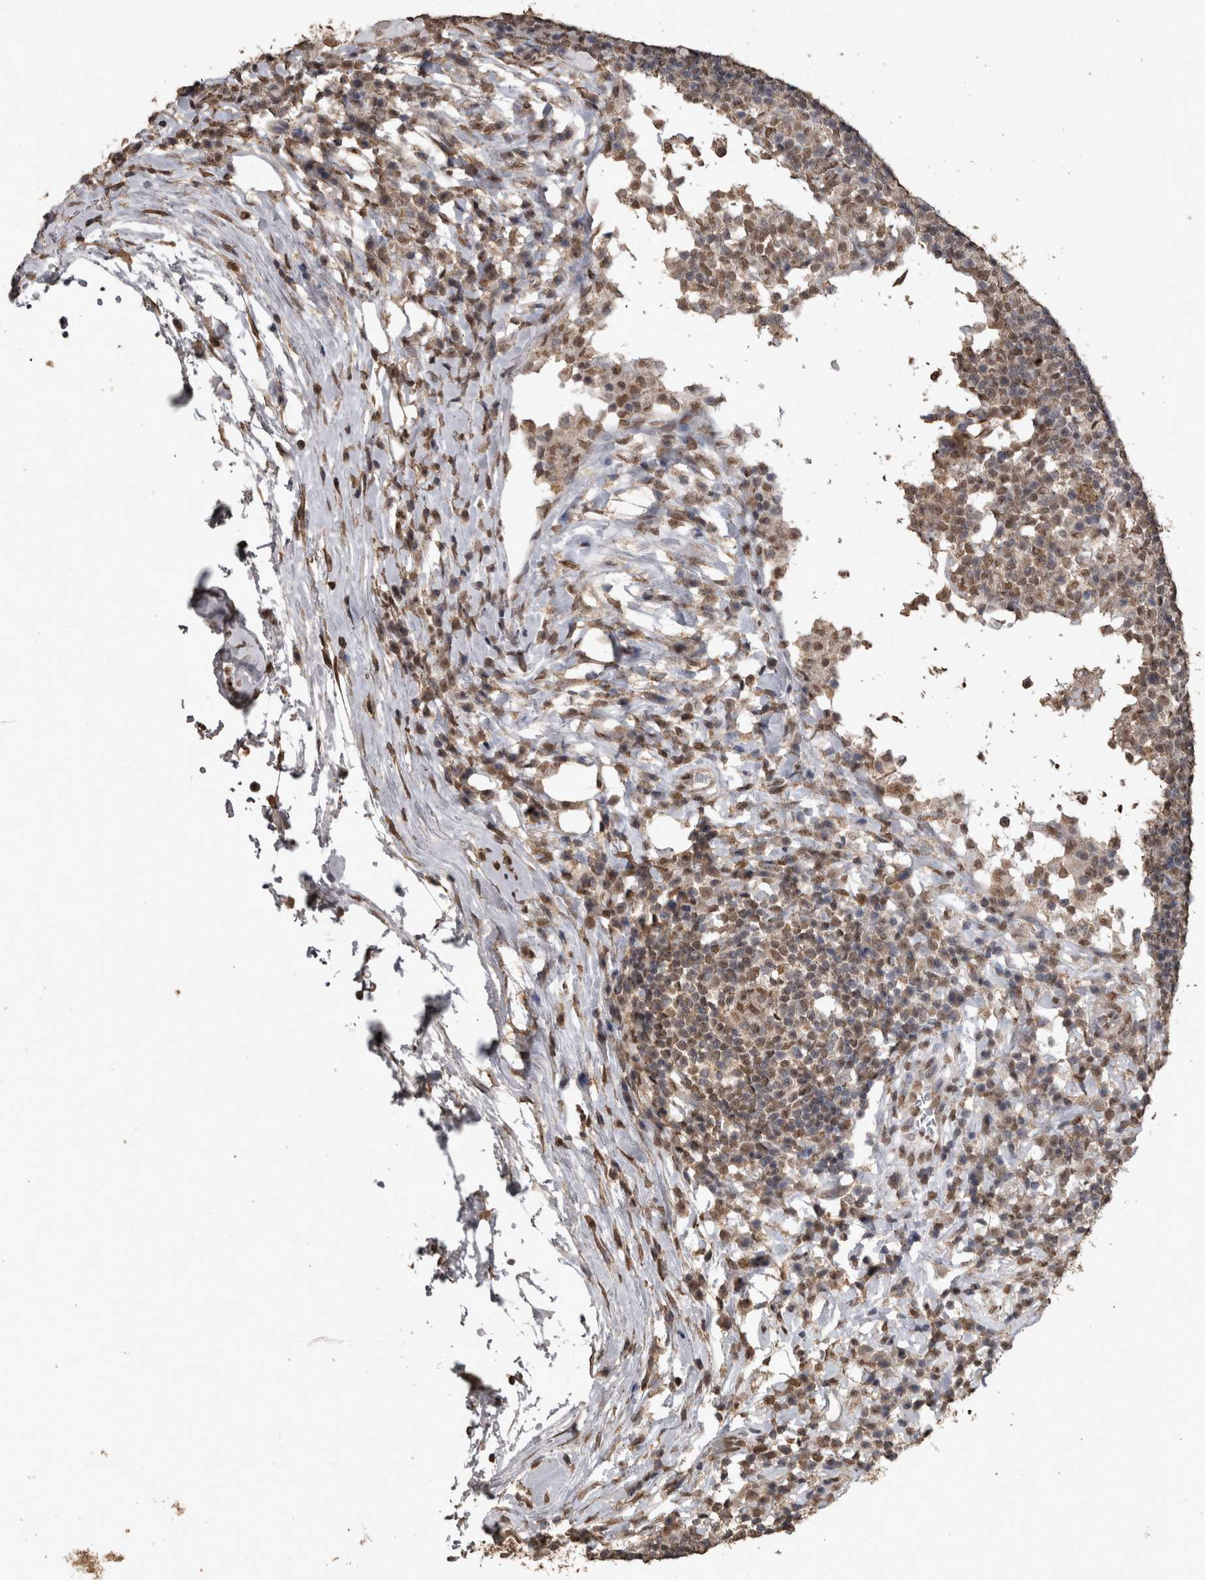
{"staining": {"intensity": "weak", "quantity": ">75%", "location": "nuclear"}, "tissue": "lymph node", "cell_type": "Germinal center cells", "image_type": "normal", "snomed": [{"axis": "morphology", "description": "Normal tissue, NOS"}, {"axis": "topography", "description": "Lymph node"}], "caption": "A photomicrograph showing weak nuclear positivity in approximately >75% of germinal center cells in unremarkable lymph node, as visualized by brown immunohistochemical staining.", "gene": "SMAD7", "patient": {"sex": "female", "age": 53}}